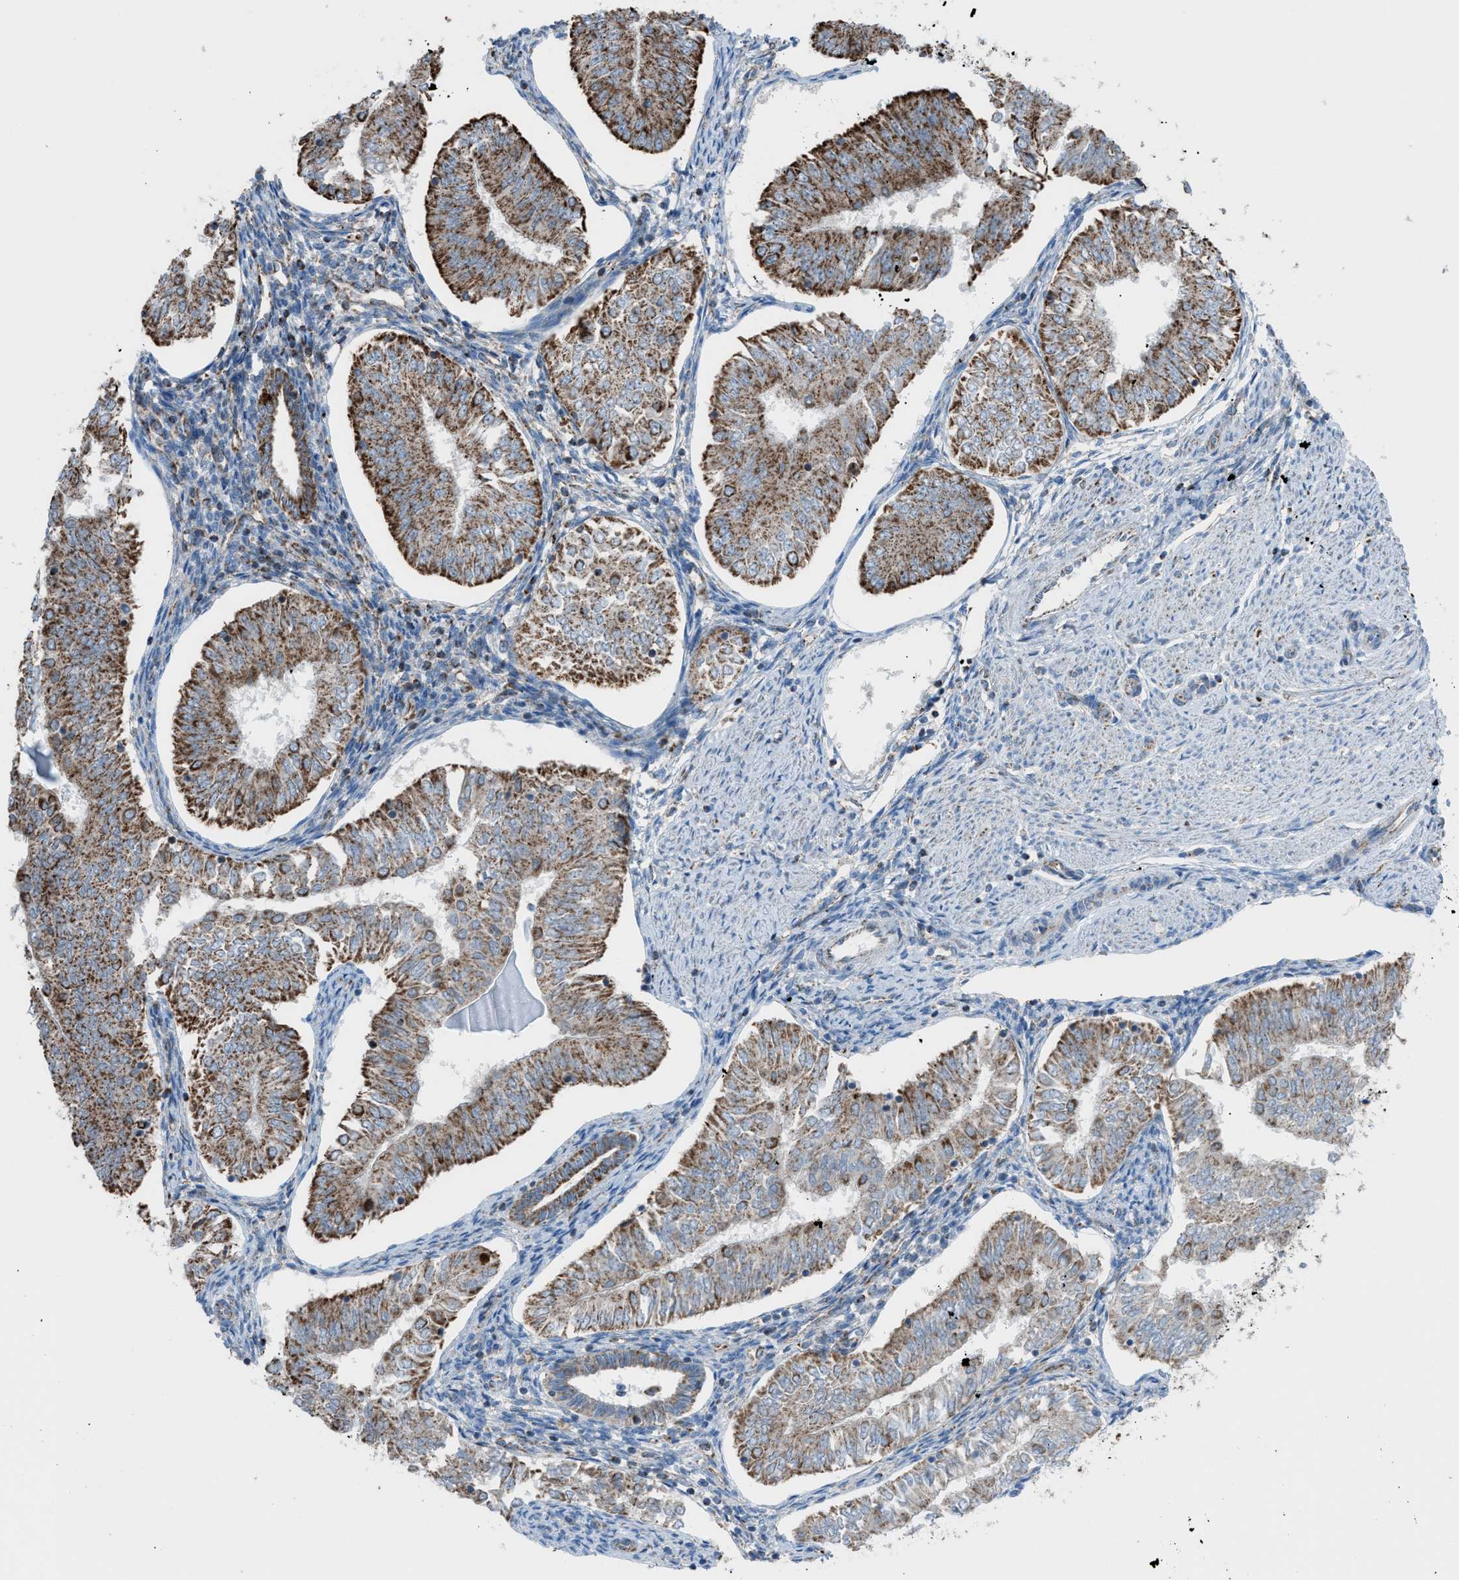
{"staining": {"intensity": "strong", "quantity": "25%-75%", "location": "cytoplasmic/membranous"}, "tissue": "endometrial cancer", "cell_type": "Tumor cells", "image_type": "cancer", "snomed": [{"axis": "morphology", "description": "Adenocarcinoma, NOS"}, {"axis": "topography", "description": "Endometrium"}], "caption": "Immunohistochemical staining of adenocarcinoma (endometrial) displays high levels of strong cytoplasmic/membranous expression in about 25%-75% of tumor cells.", "gene": "SRM", "patient": {"sex": "female", "age": 53}}